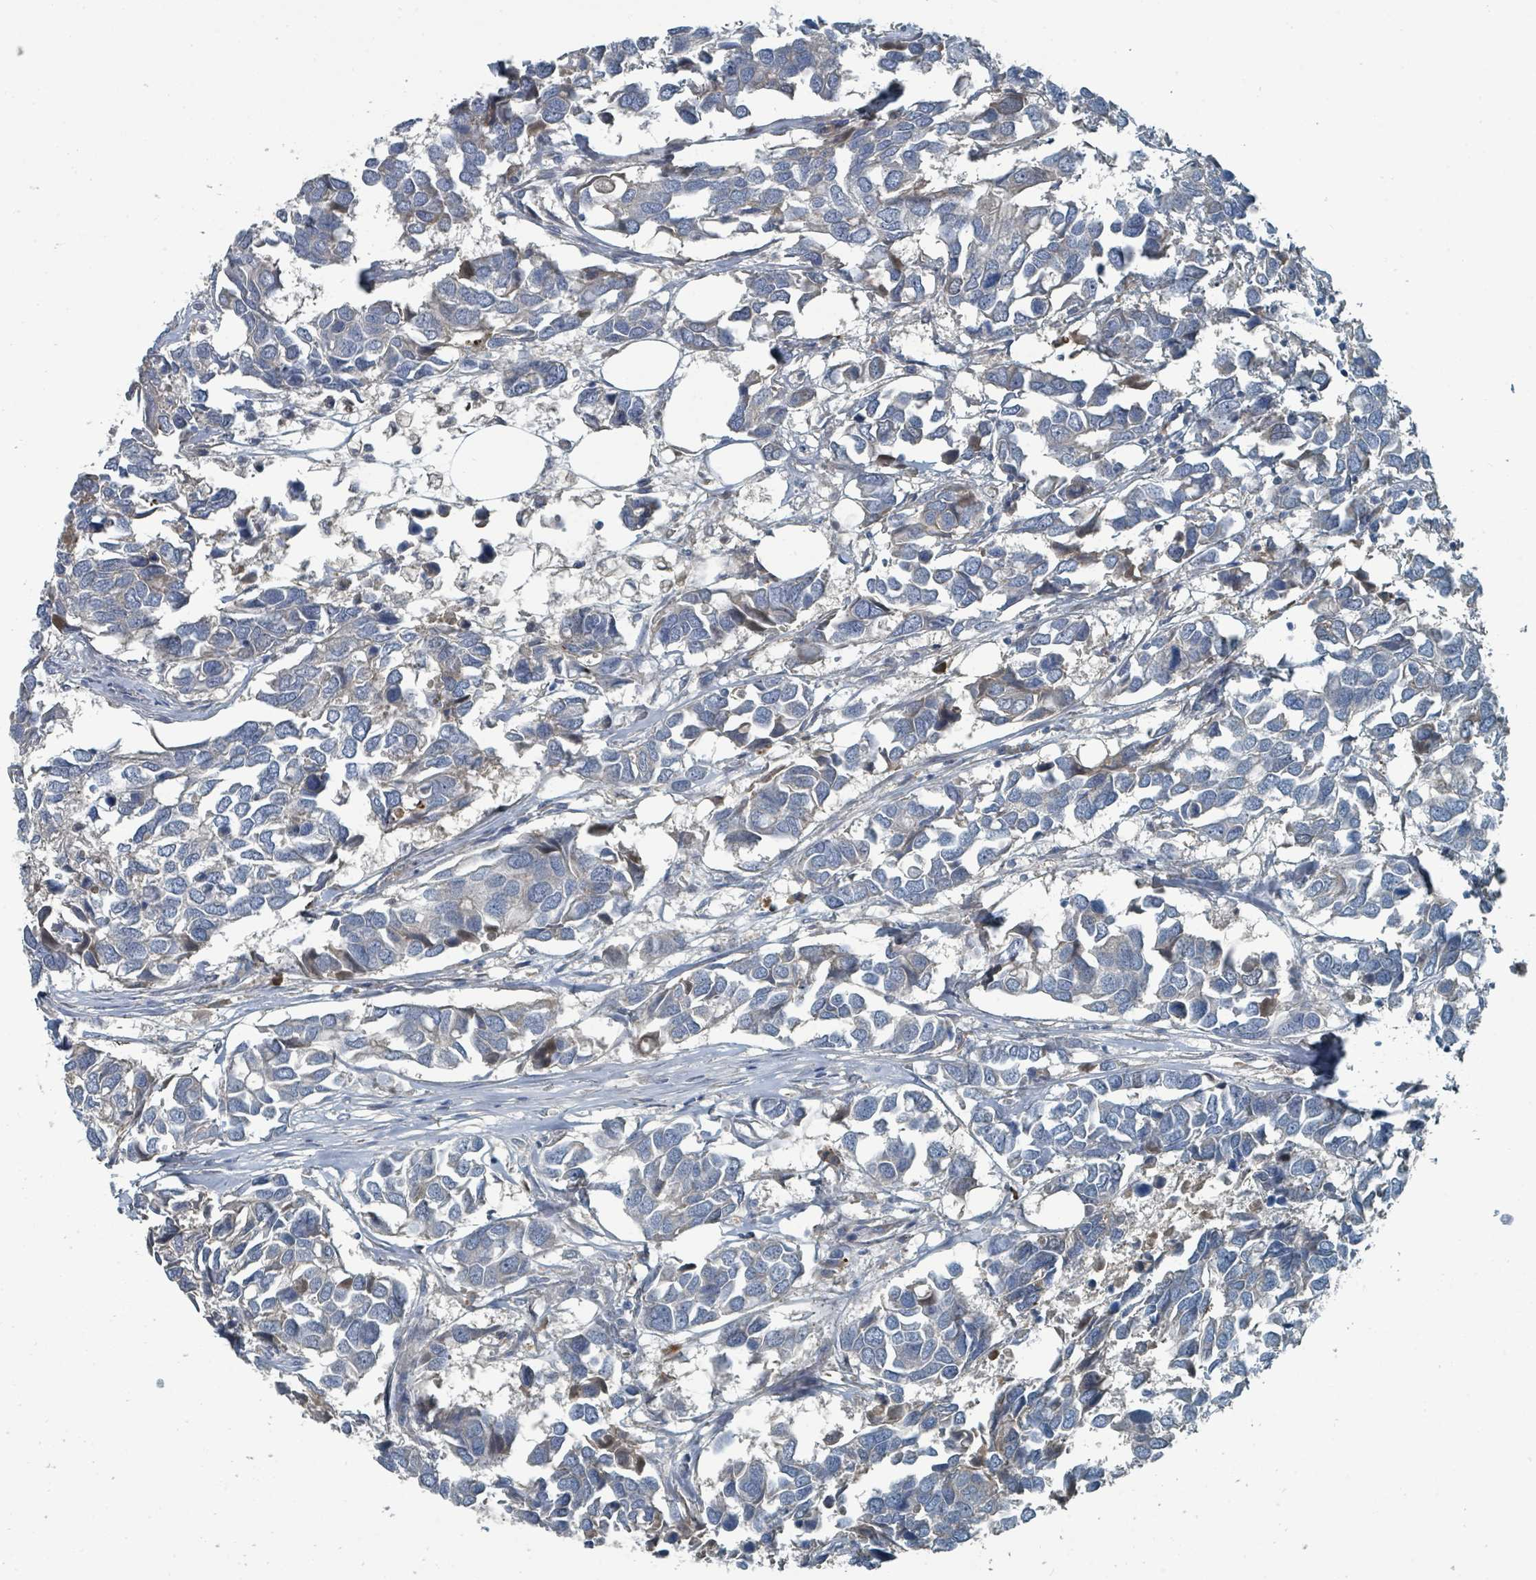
{"staining": {"intensity": "negative", "quantity": "none", "location": "none"}, "tissue": "breast cancer", "cell_type": "Tumor cells", "image_type": "cancer", "snomed": [{"axis": "morphology", "description": "Duct carcinoma"}, {"axis": "topography", "description": "Breast"}], "caption": "High power microscopy image of an immunohistochemistry (IHC) photomicrograph of breast cancer (infiltrating ductal carcinoma), revealing no significant expression in tumor cells.", "gene": "SLC44A5", "patient": {"sex": "female", "age": 83}}